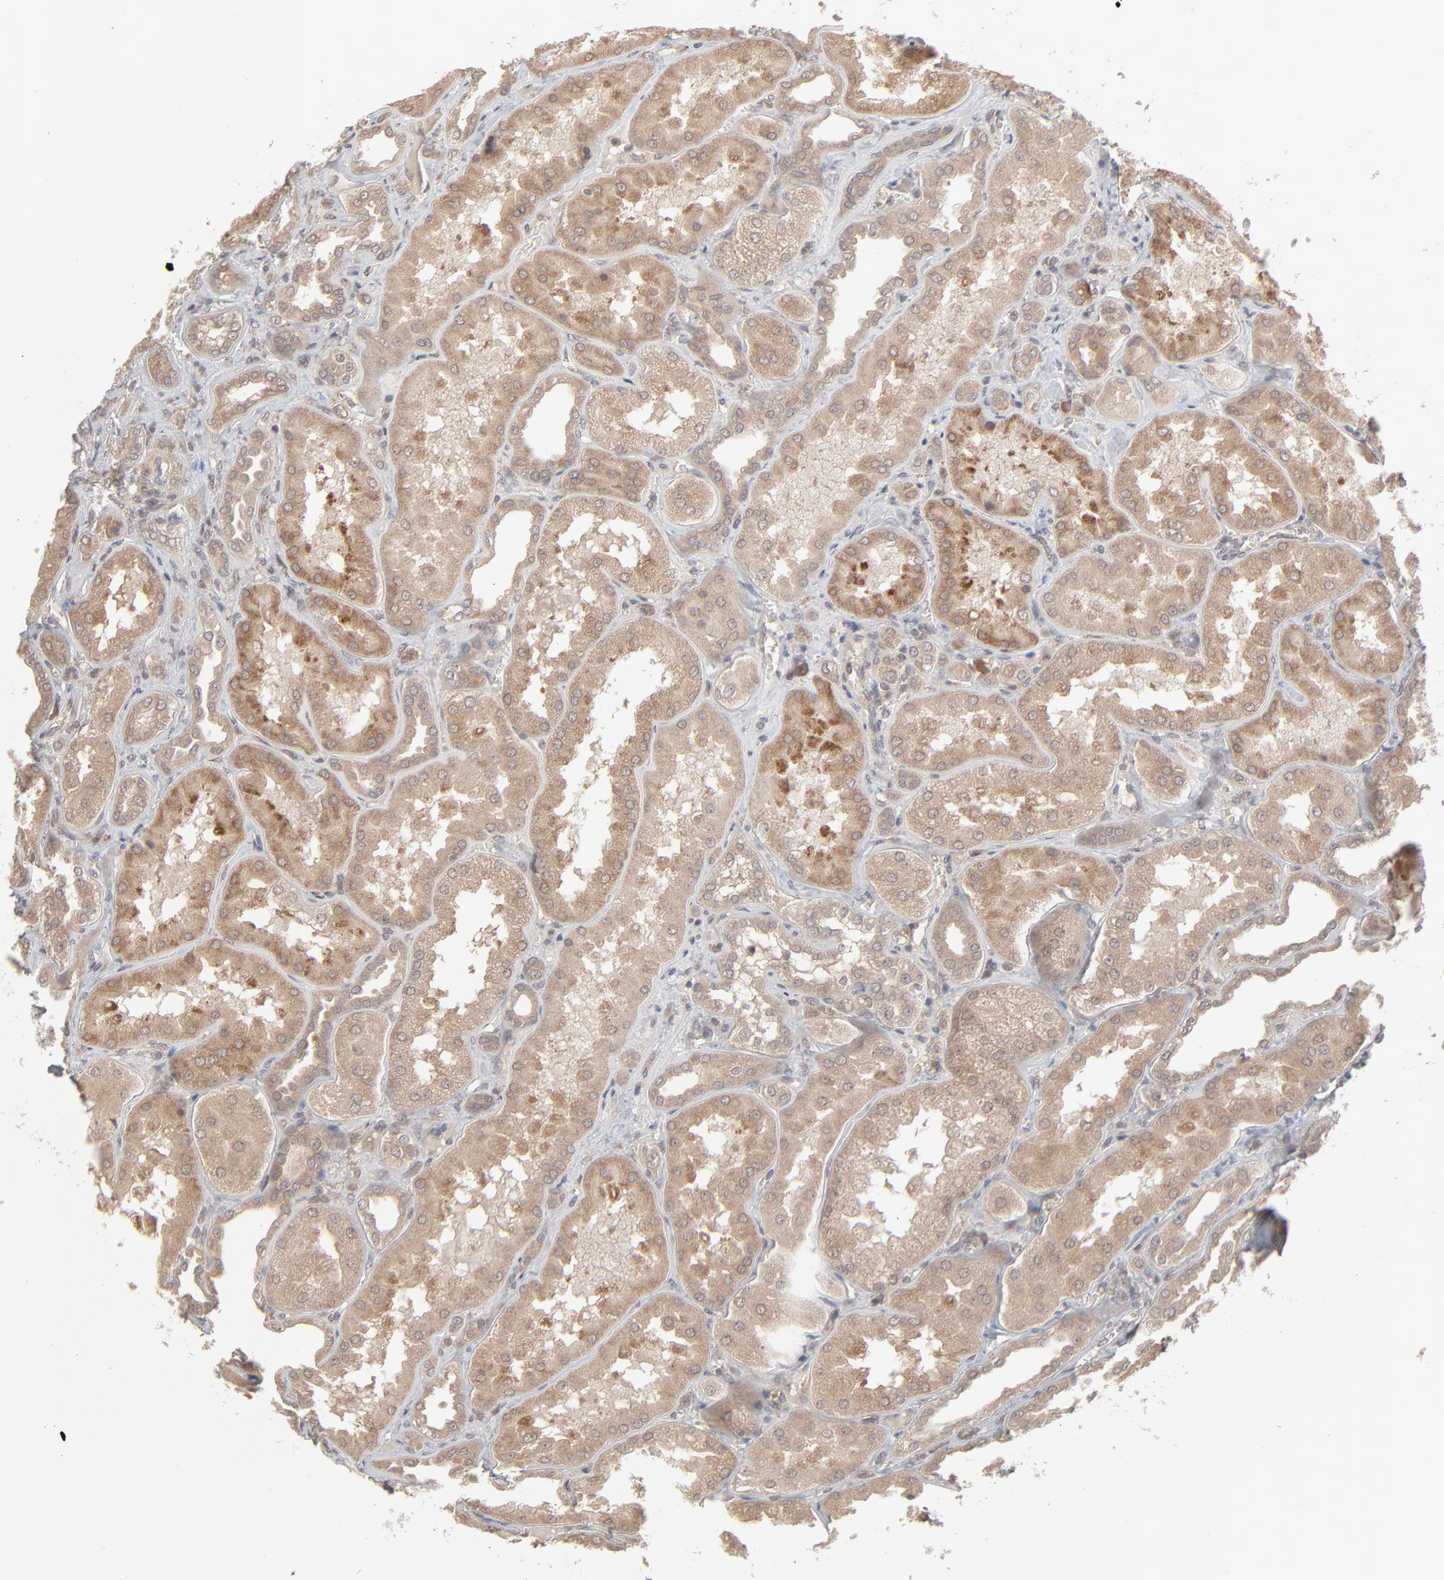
{"staining": {"intensity": "strong", "quantity": "25%-75%", "location": "cytoplasmic/membranous,nuclear"}, "tissue": "kidney", "cell_type": "Cells in glomeruli", "image_type": "normal", "snomed": [{"axis": "morphology", "description": "Normal tissue, NOS"}, {"axis": "topography", "description": "Kidney"}], "caption": "Brown immunohistochemical staining in normal human kidney exhibits strong cytoplasmic/membranous,nuclear staining in approximately 25%-75% of cells in glomeruli.", "gene": "SCFD1", "patient": {"sex": "female", "age": 56}}